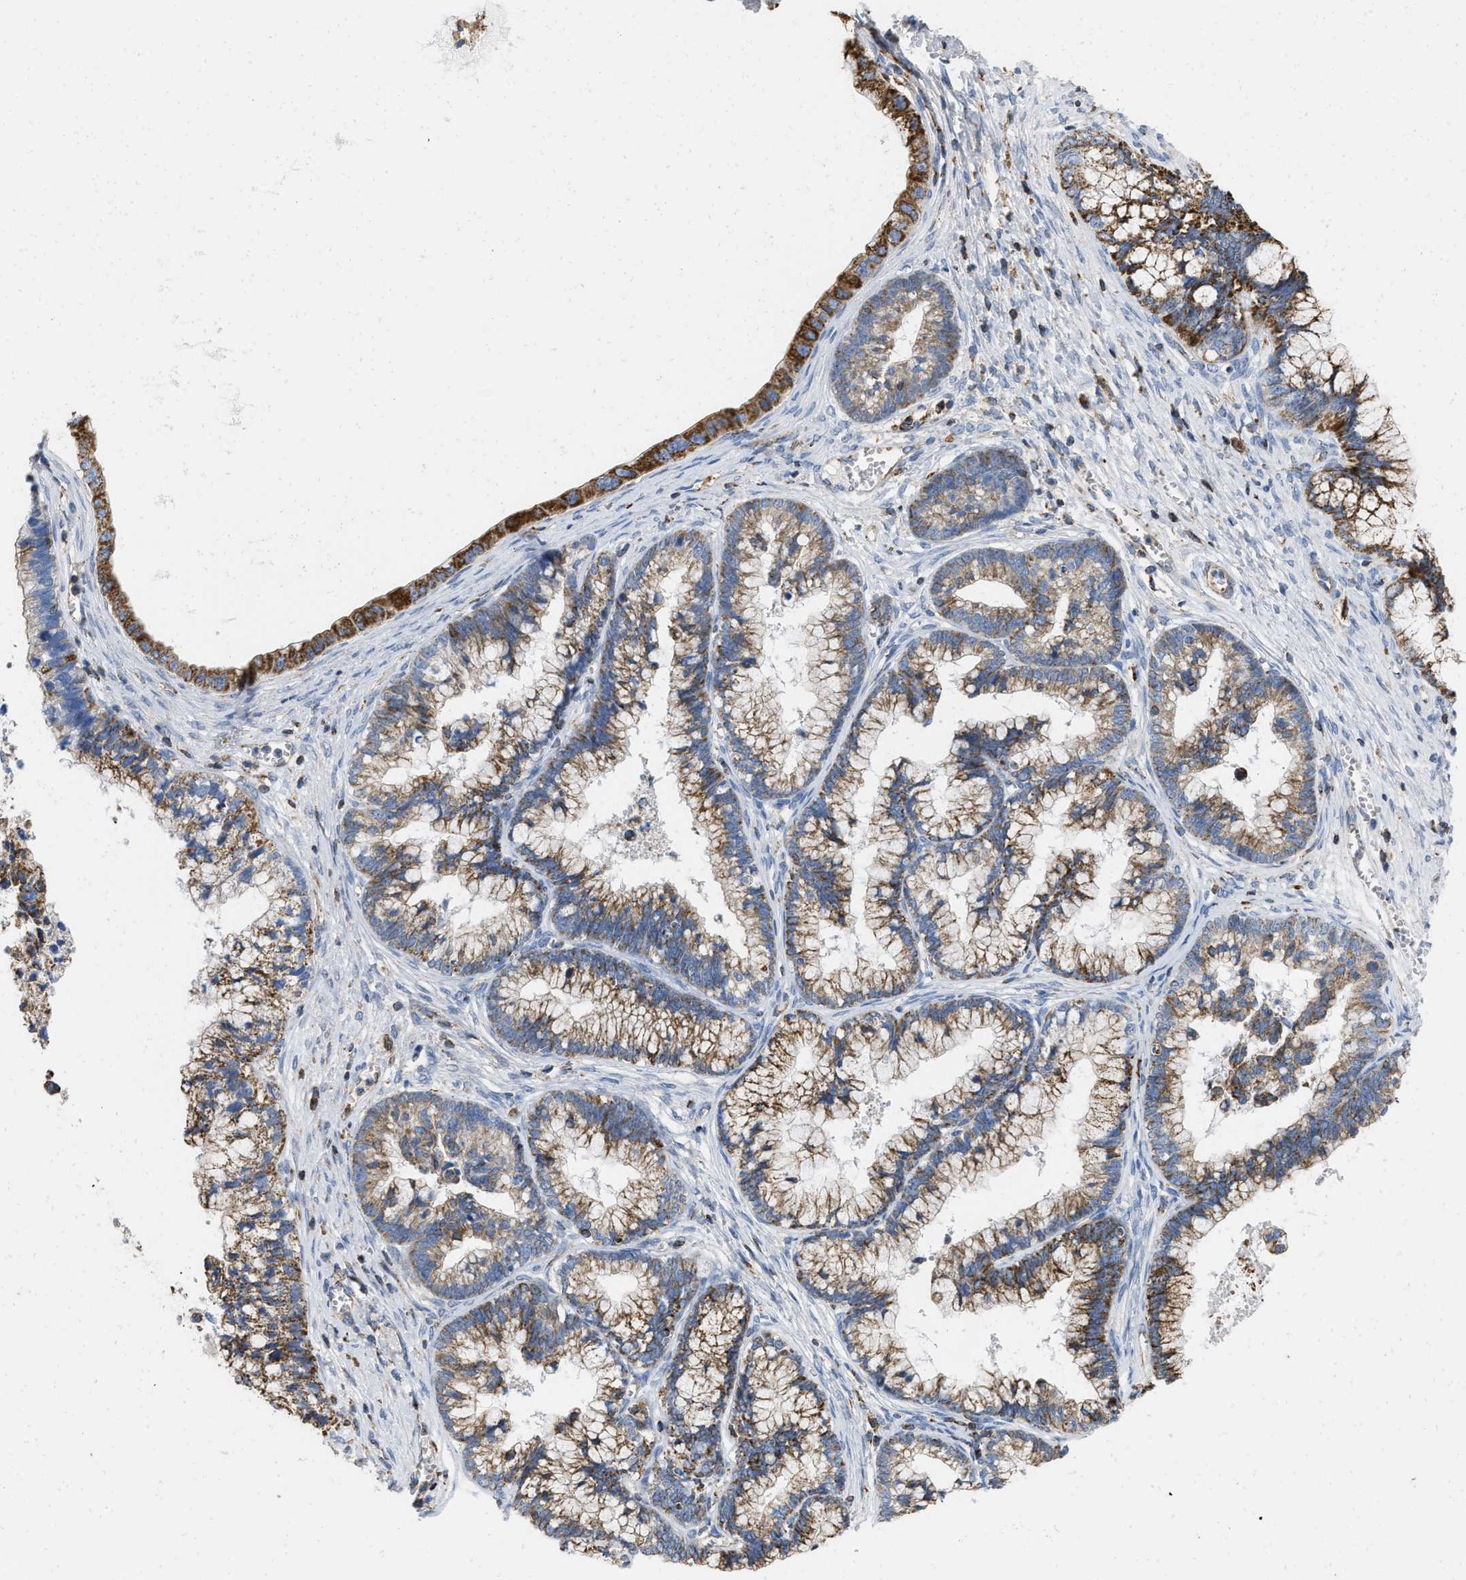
{"staining": {"intensity": "moderate", "quantity": ">75%", "location": "cytoplasmic/membranous"}, "tissue": "cervical cancer", "cell_type": "Tumor cells", "image_type": "cancer", "snomed": [{"axis": "morphology", "description": "Adenocarcinoma, NOS"}, {"axis": "topography", "description": "Cervix"}], "caption": "Brown immunohistochemical staining in cervical cancer (adenocarcinoma) displays moderate cytoplasmic/membranous expression in about >75% of tumor cells.", "gene": "GRB10", "patient": {"sex": "female", "age": 44}}